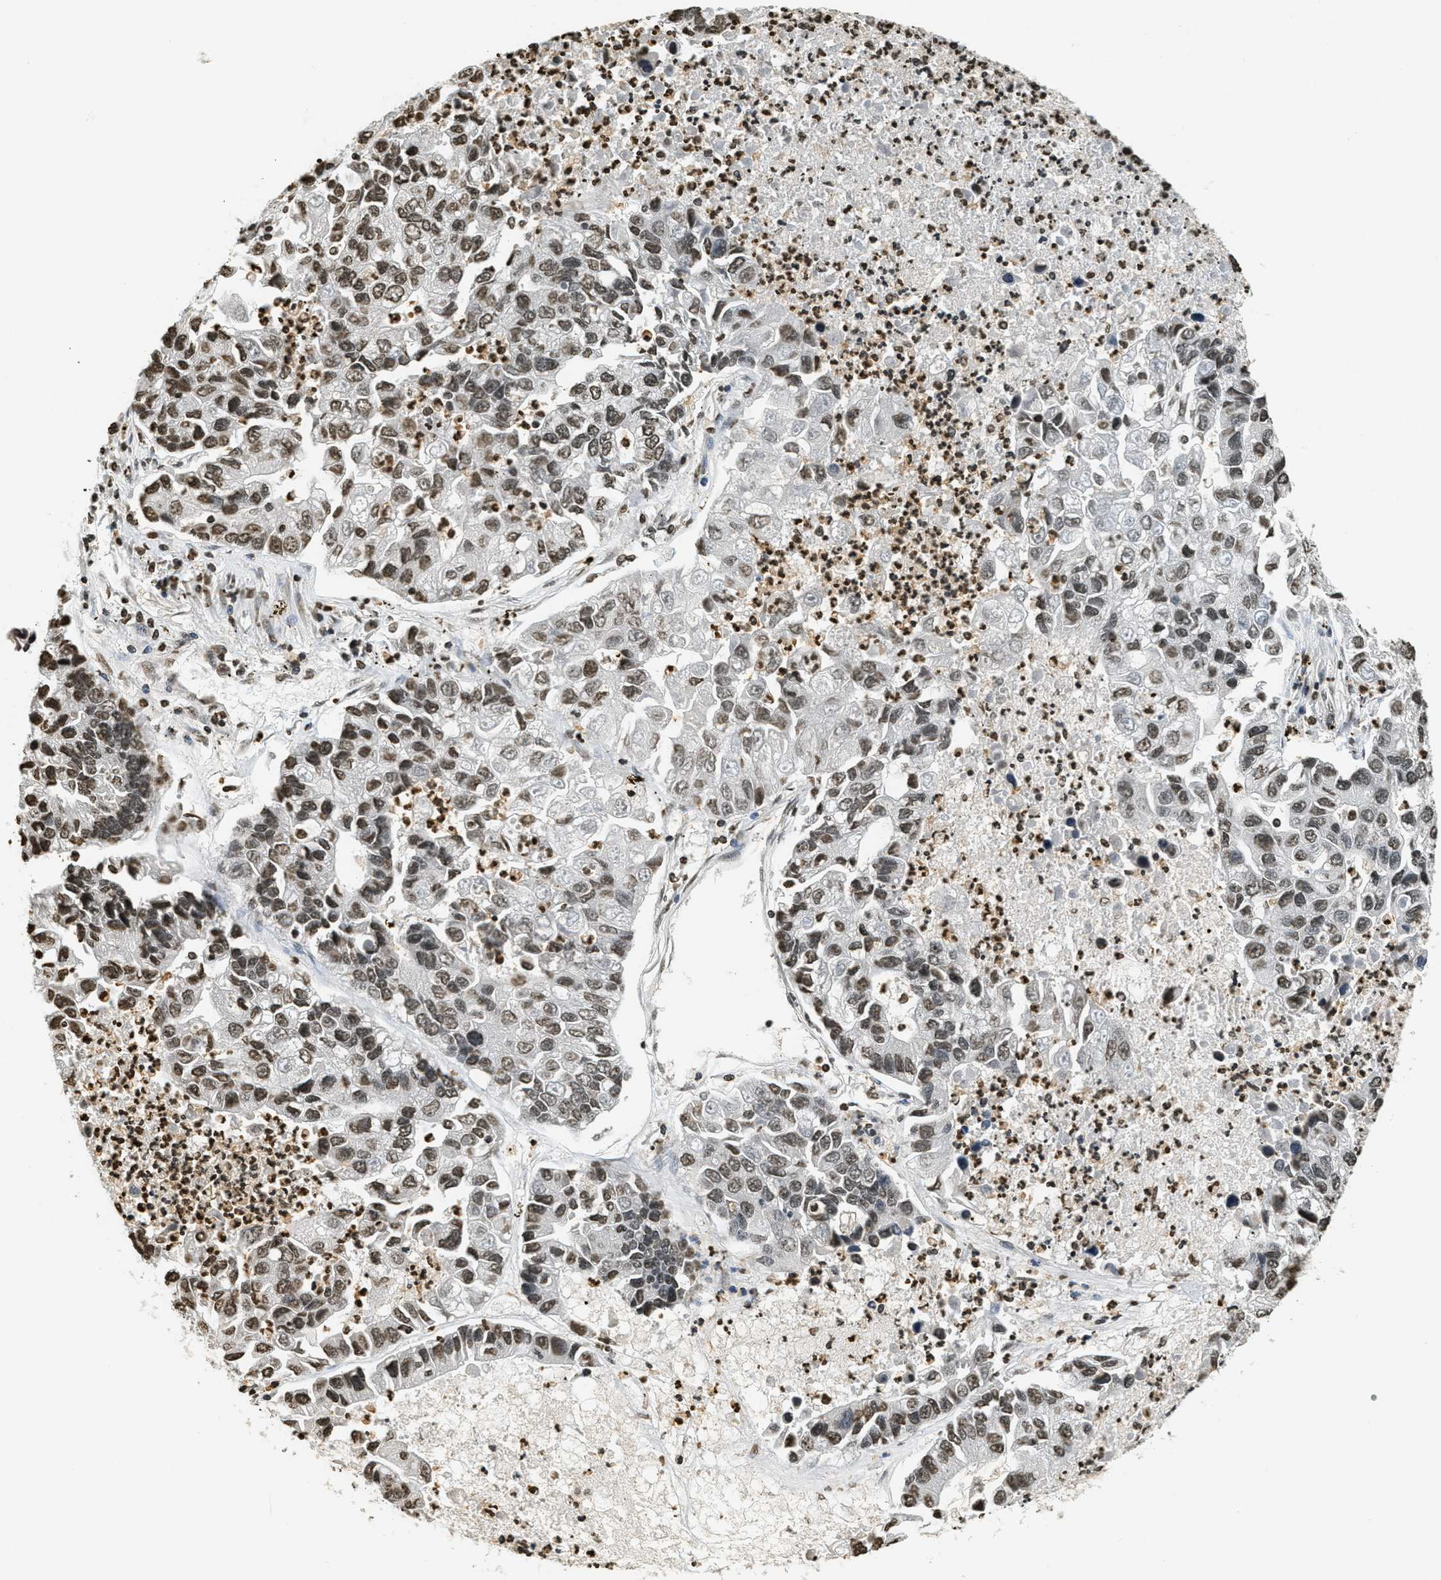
{"staining": {"intensity": "moderate", "quantity": ">75%", "location": "nuclear"}, "tissue": "lung cancer", "cell_type": "Tumor cells", "image_type": "cancer", "snomed": [{"axis": "morphology", "description": "Adenocarcinoma, NOS"}, {"axis": "topography", "description": "Lung"}], "caption": "Protein staining demonstrates moderate nuclear positivity in approximately >75% of tumor cells in lung cancer (adenocarcinoma). (brown staining indicates protein expression, while blue staining denotes nuclei).", "gene": "LDB2", "patient": {"sex": "female", "age": 51}}